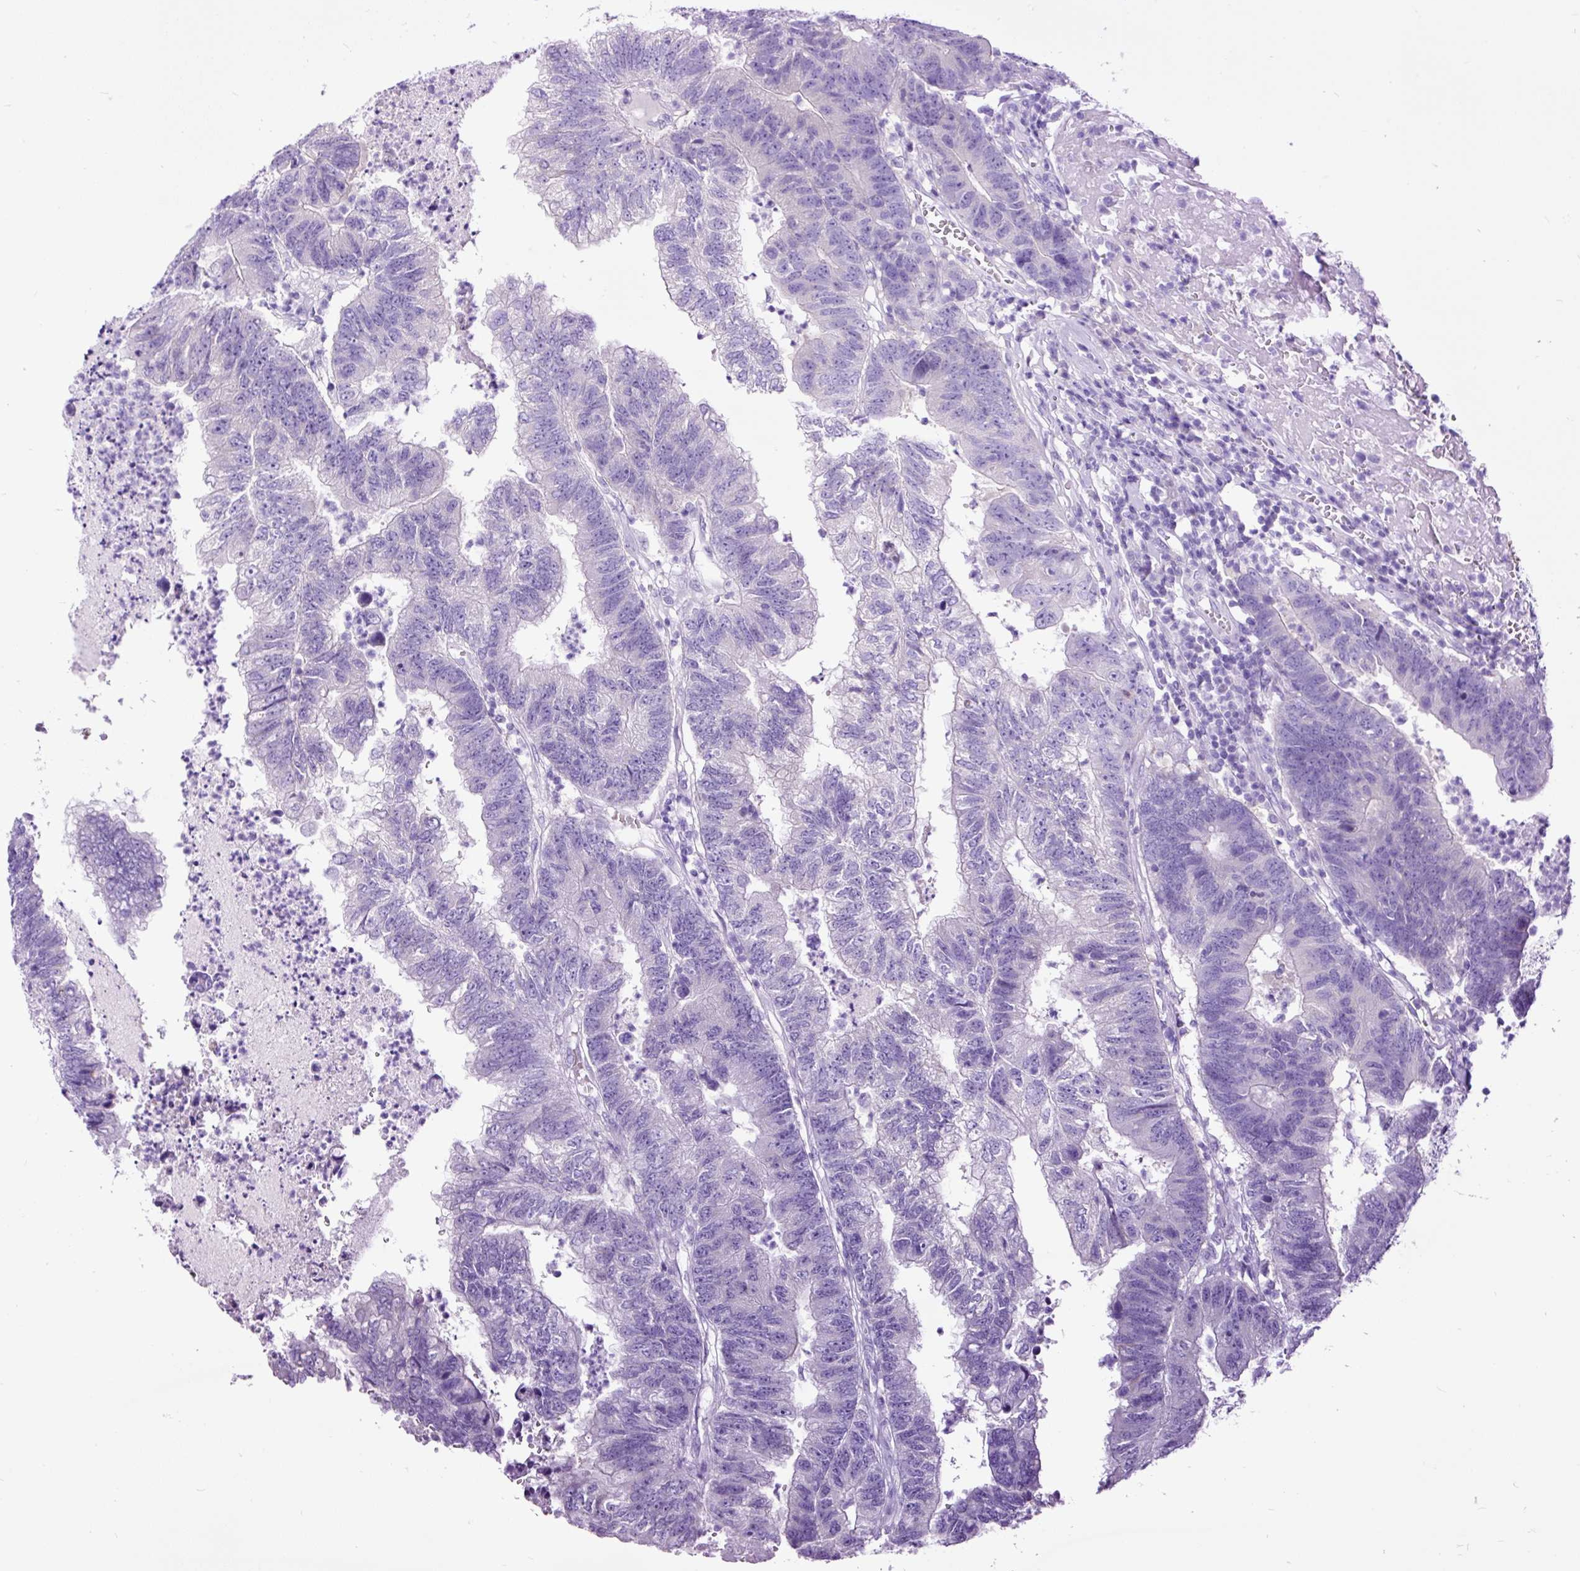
{"staining": {"intensity": "negative", "quantity": "none", "location": "none"}, "tissue": "colorectal cancer", "cell_type": "Tumor cells", "image_type": "cancer", "snomed": [{"axis": "morphology", "description": "Adenocarcinoma, NOS"}, {"axis": "topography", "description": "Colon"}], "caption": "DAB immunohistochemical staining of human colorectal cancer reveals no significant expression in tumor cells.", "gene": "STOX2", "patient": {"sex": "female", "age": 48}}